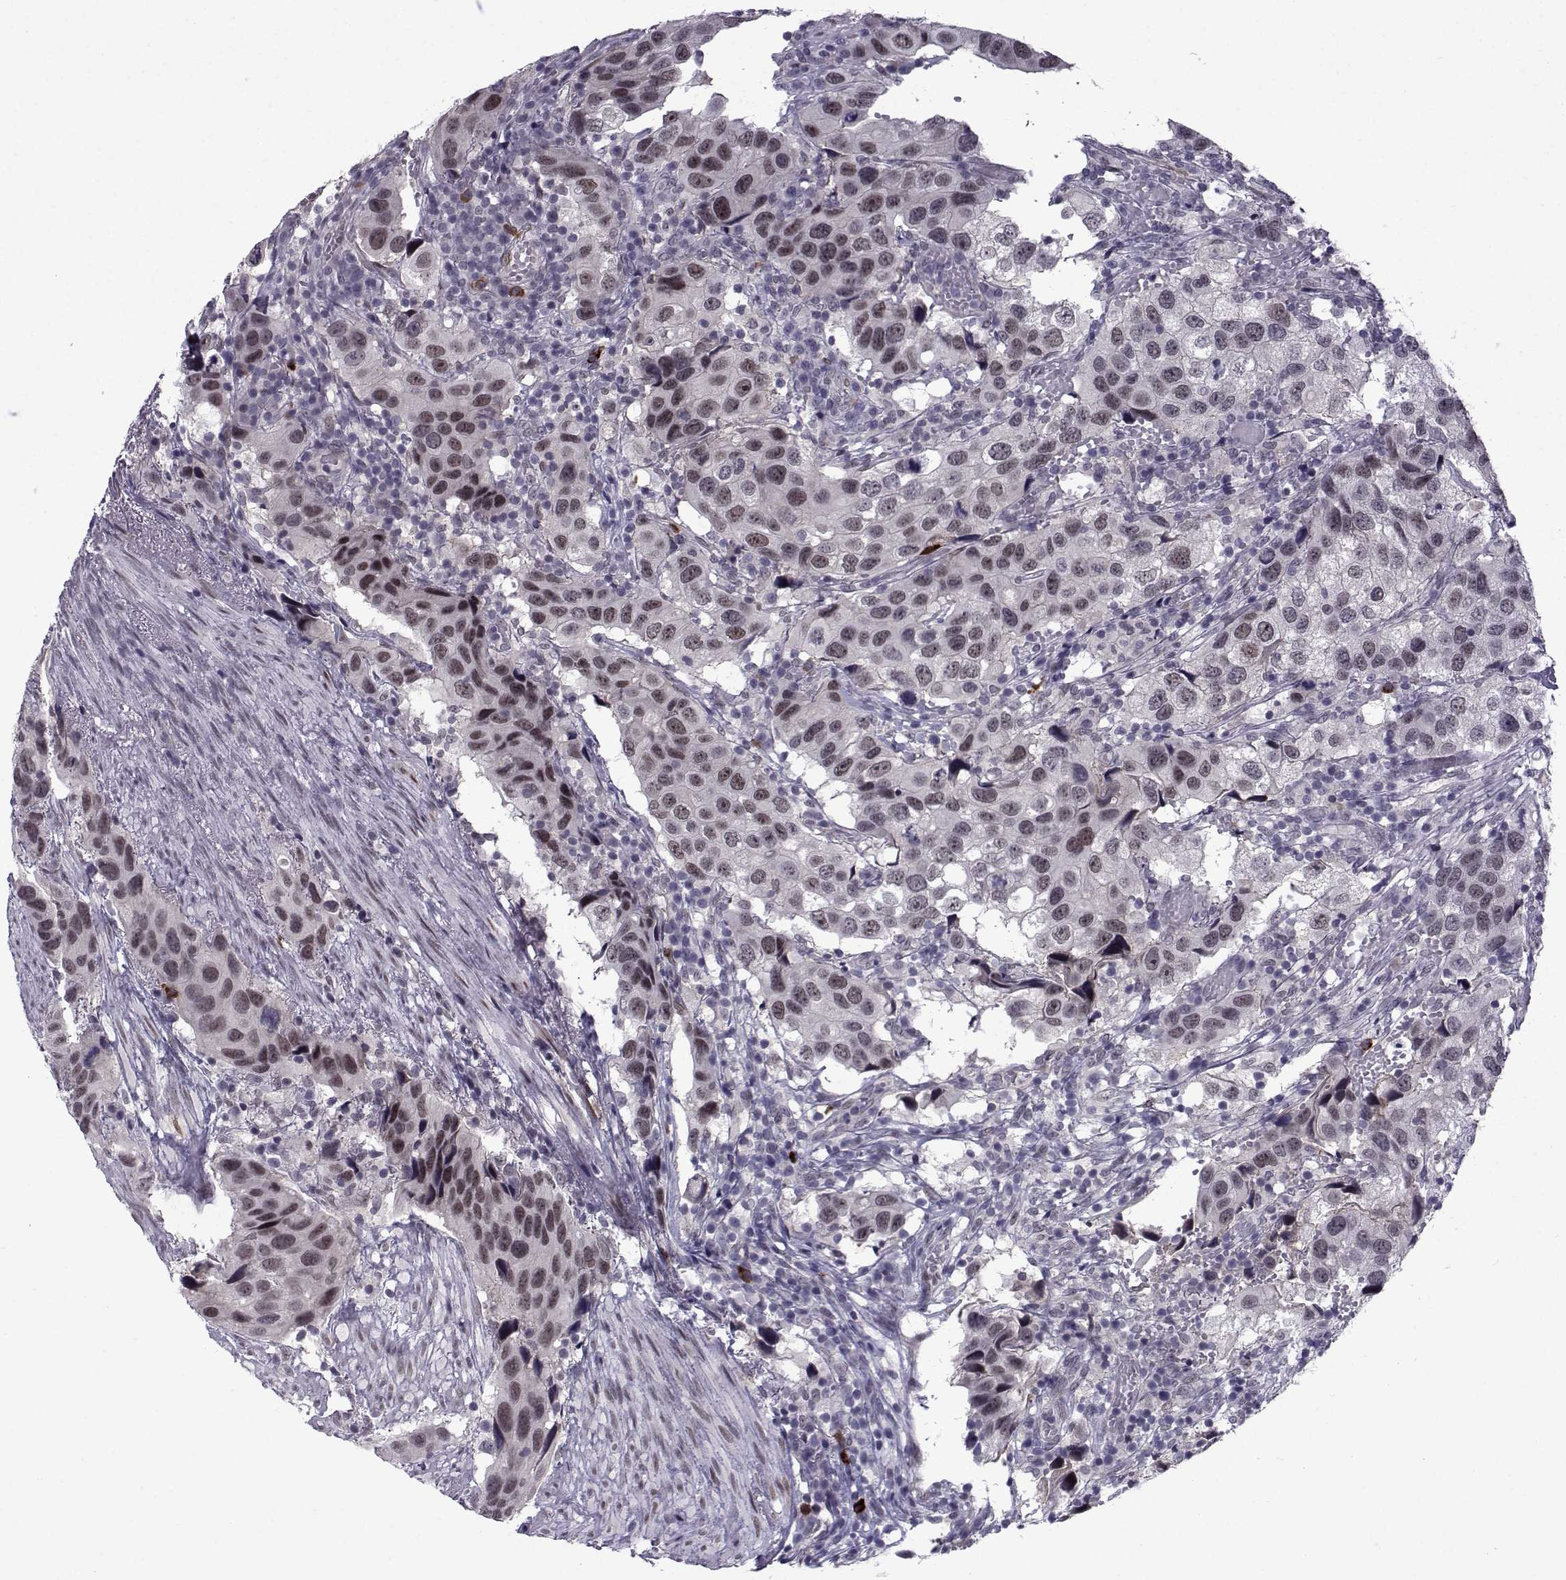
{"staining": {"intensity": "moderate", "quantity": "<25%", "location": "nuclear"}, "tissue": "urothelial cancer", "cell_type": "Tumor cells", "image_type": "cancer", "snomed": [{"axis": "morphology", "description": "Urothelial carcinoma, High grade"}, {"axis": "topography", "description": "Urinary bladder"}], "caption": "Protein expression analysis of human urothelial carcinoma (high-grade) reveals moderate nuclear positivity in about <25% of tumor cells. (DAB (3,3'-diaminobenzidine) = brown stain, brightfield microscopy at high magnification).", "gene": "RBM24", "patient": {"sex": "male", "age": 79}}